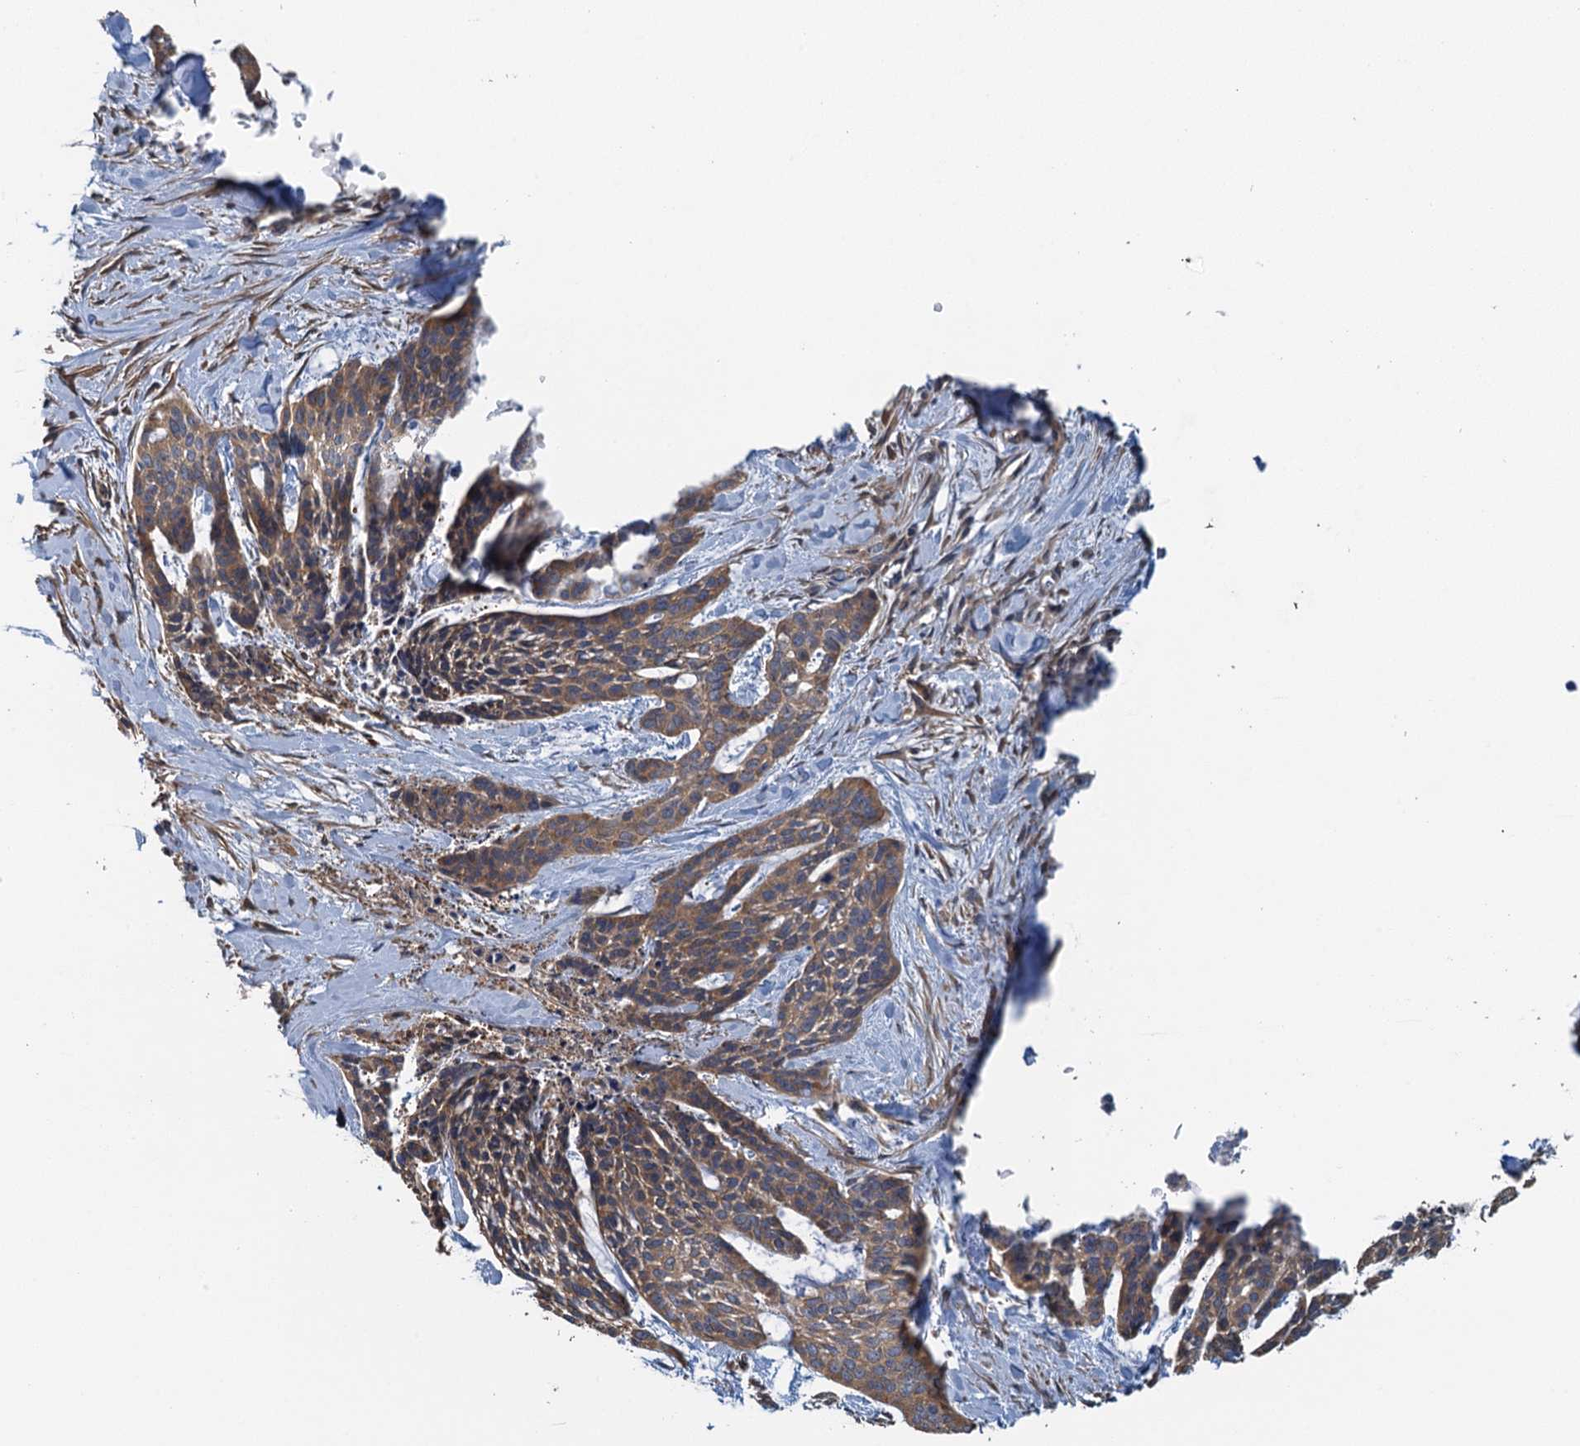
{"staining": {"intensity": "moderate", "quantity": ">75%", "location": "cytoplasmic/membranous"}, "tissue": "skin cancer", "cell_type": "Tumor cells", "image_type": "cancer", "snomed": [{"axis": "morphology", "description": "Basal cell carcinoma"}, {"axis": "topography", "description": "Skin"}], "caption": "Protein expression analysis of skin cancer (basal cell carcinoma) shows moderate cytoplasmic/membranous positivity in approximately >75% of tumor cells. (IHC, brightfield microscopy, high magnification).", "gene": "MEAK7", "patient": {"sex": "female", "age": 64}}